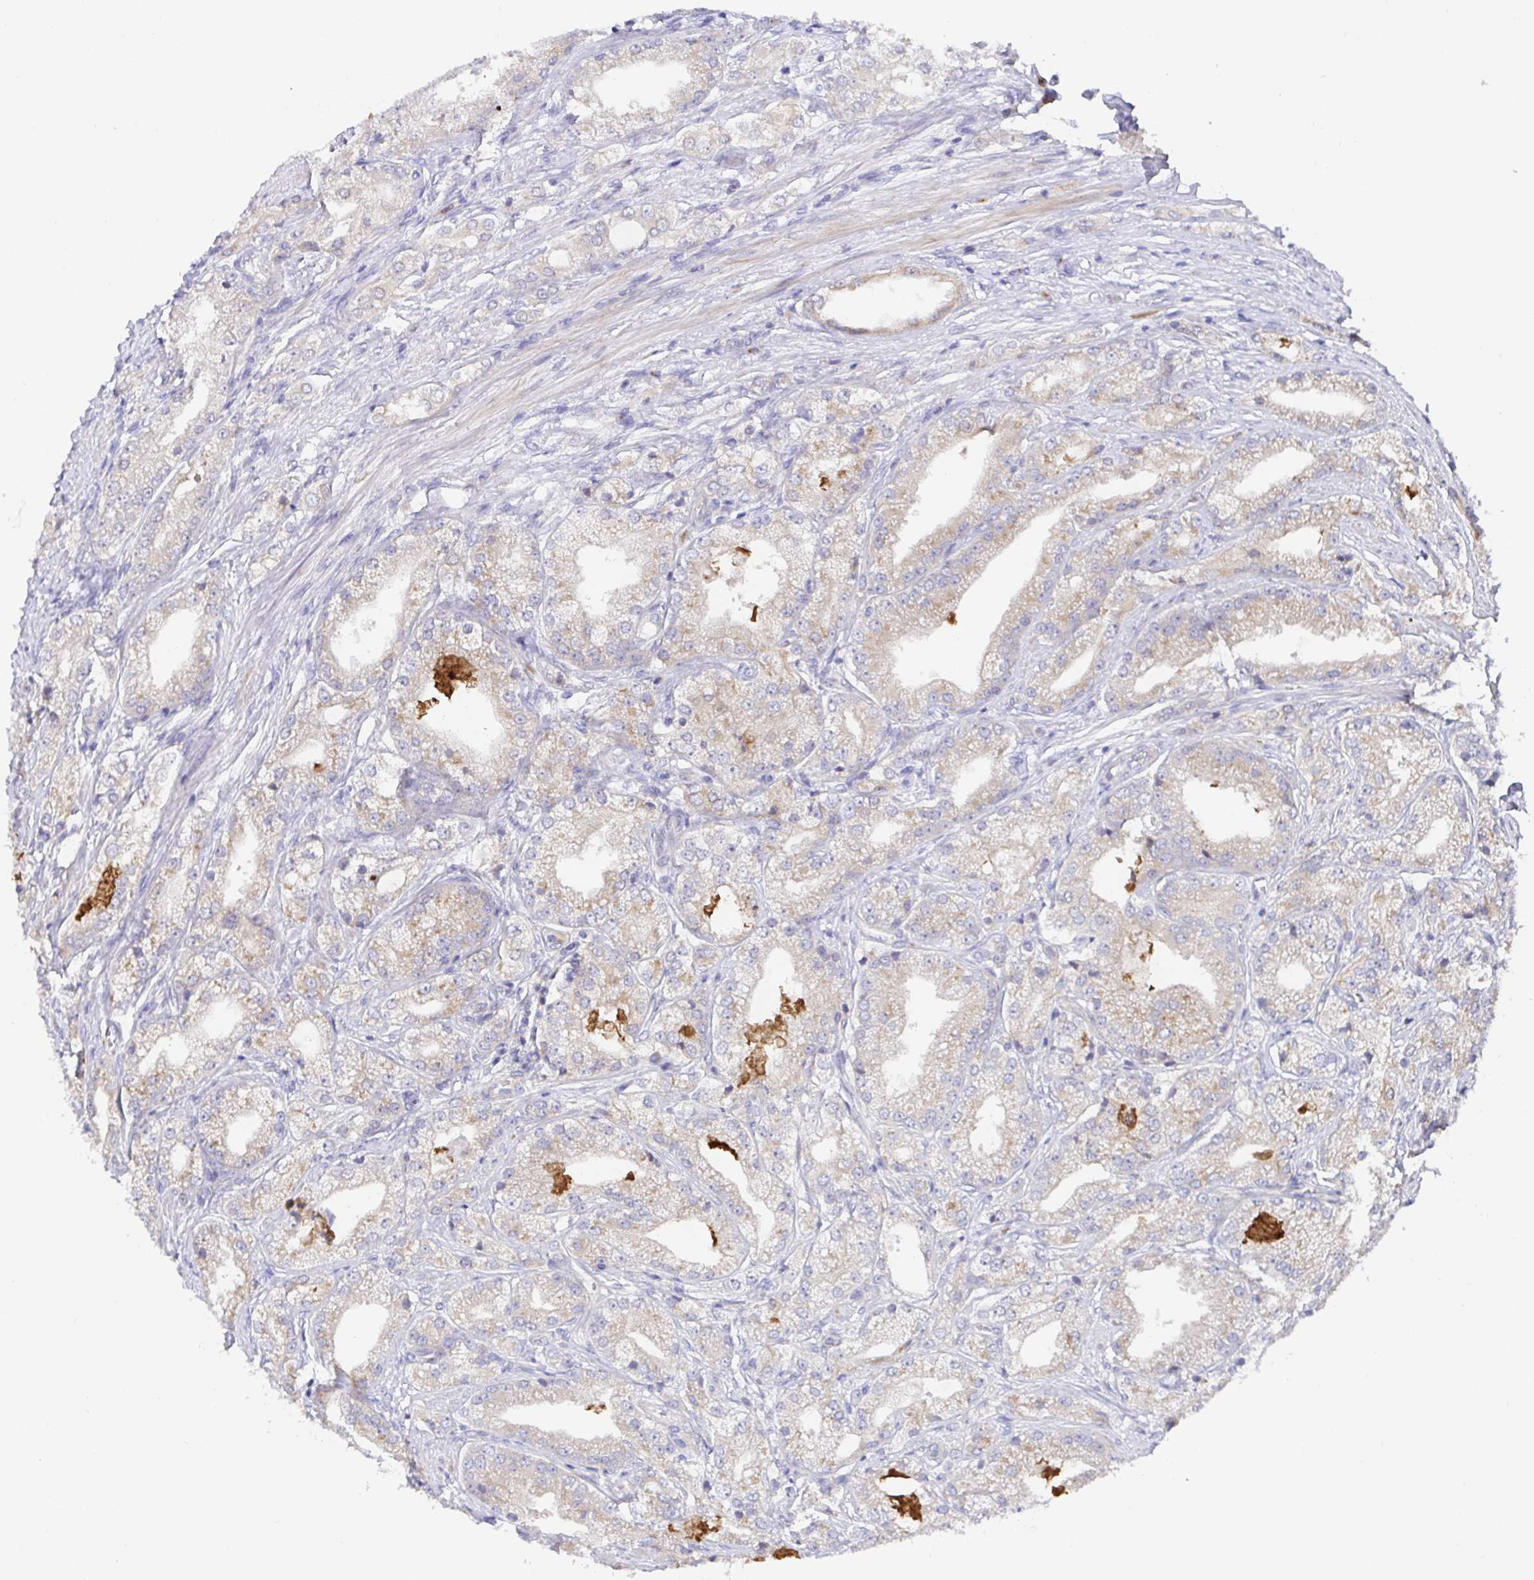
{"staining": {"intensity": "weak", "quantity": "<25%", "location": "cytoplasmic/membranous"}, "tissue": "prostate cancer", "cell_type": "Tumor cells", "image_type": "cancer", "snomed": [{"axis": "morphology", "description": "Adenocarcinoma, High grade"}, {"axis": "topography", "description": "Prostate"}], "caption": "IHC image of neoplastic tissue: human high-grade adenocarcinoma (prostate) stained with DAB demonstrates no significant protein expression in tumor cells.", "gene": "GOLGA1", "patient": {"sex": "male", "age": 61}}